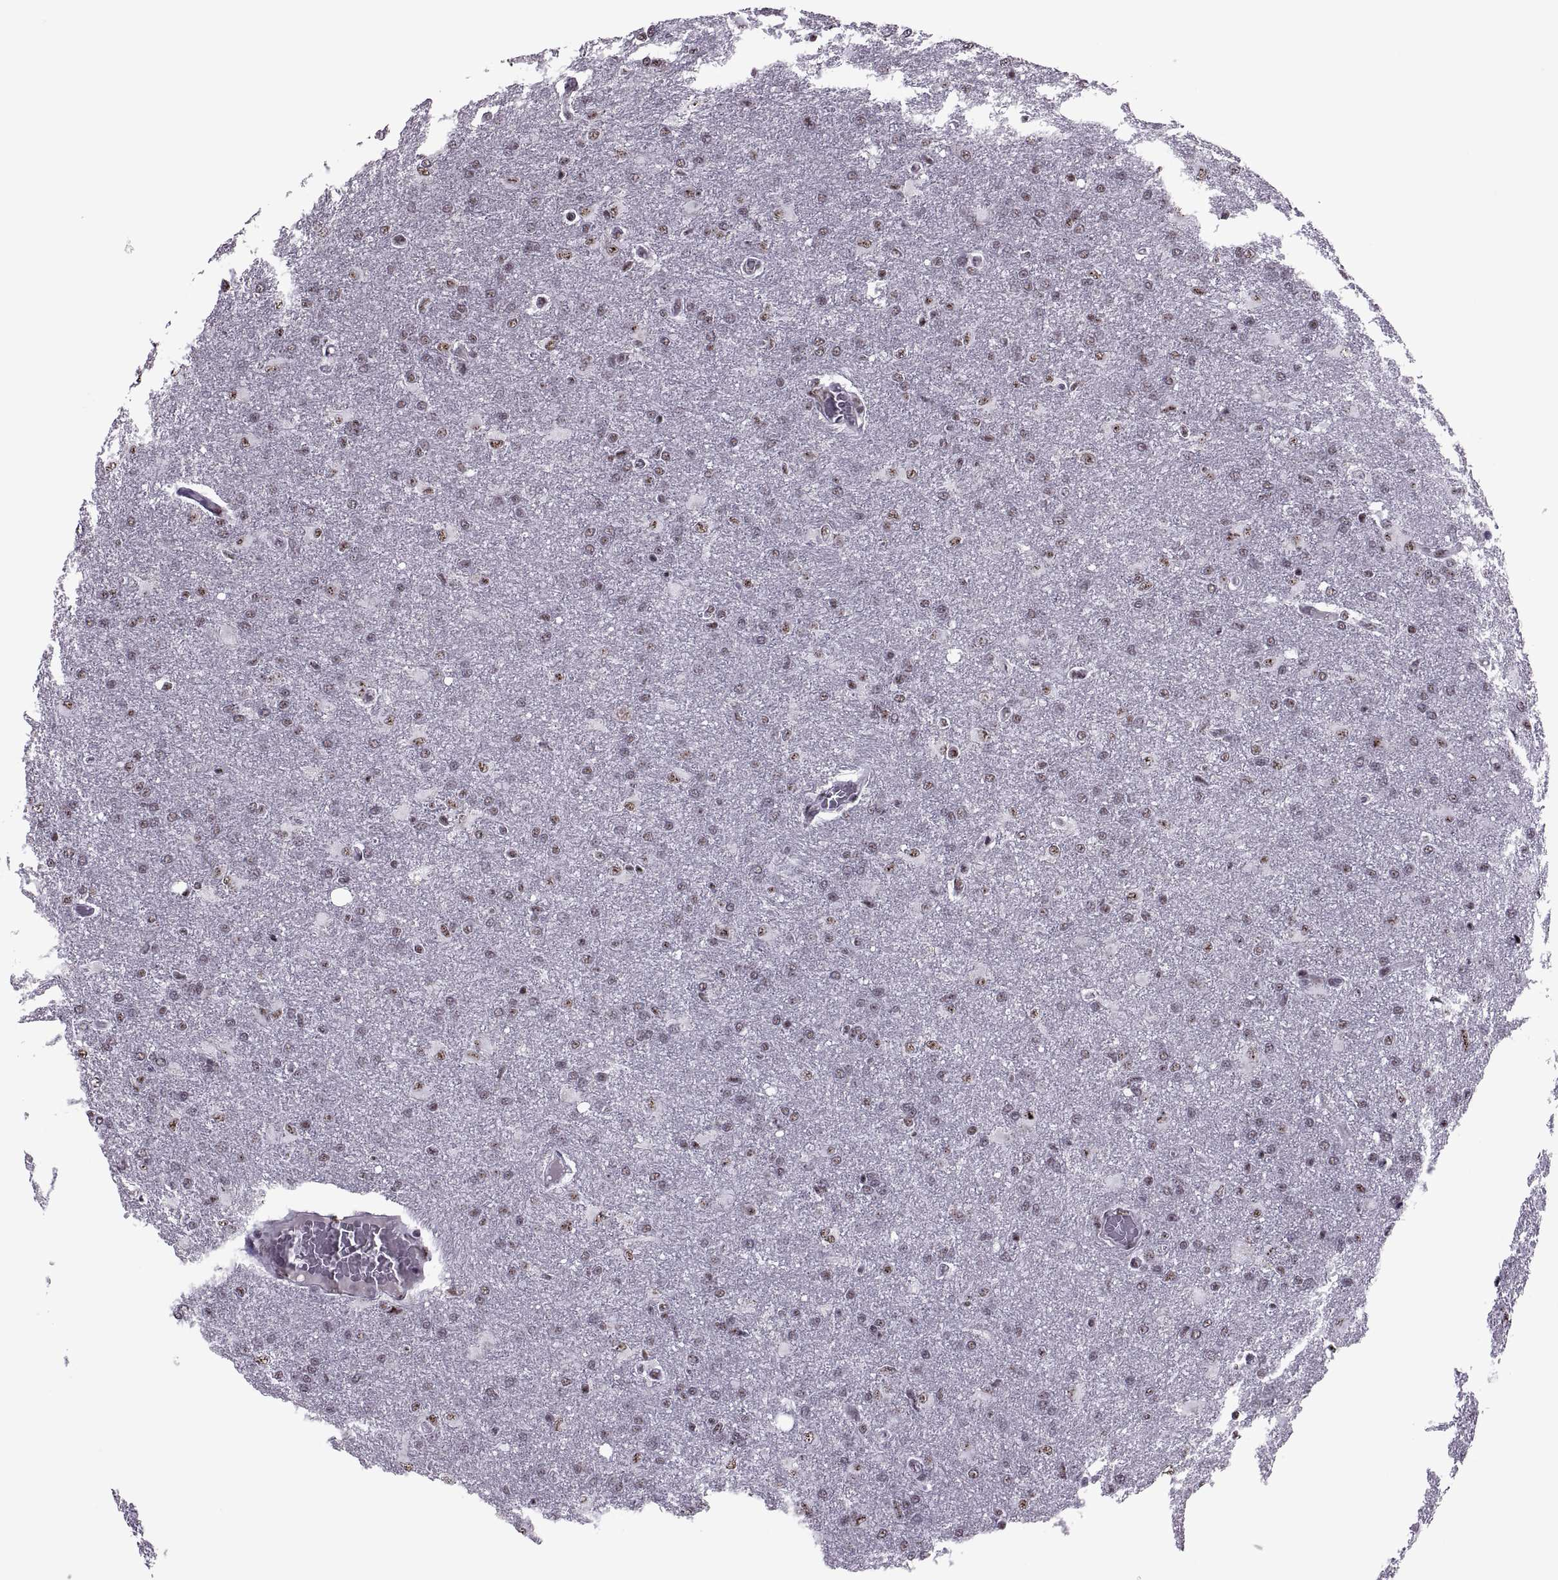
{"staining": {"intensity": "weak", "quantity": "<25%", "location": "nuclear"}, "tissue": "glioma", "cell_type": "Tumor cells", "image_type": "cancer", "snomed": [{"axis": "morphology", "description": "Glioma, malignant, High grade"}, {"axis": "topography", "description": "Brain"}], "caption": "Tumor cells show no significant protein staining in glioma. Nuclei are stained in blue.", "gene": "MAGEA4", "patient": {"sex": "male", "age": 68}}